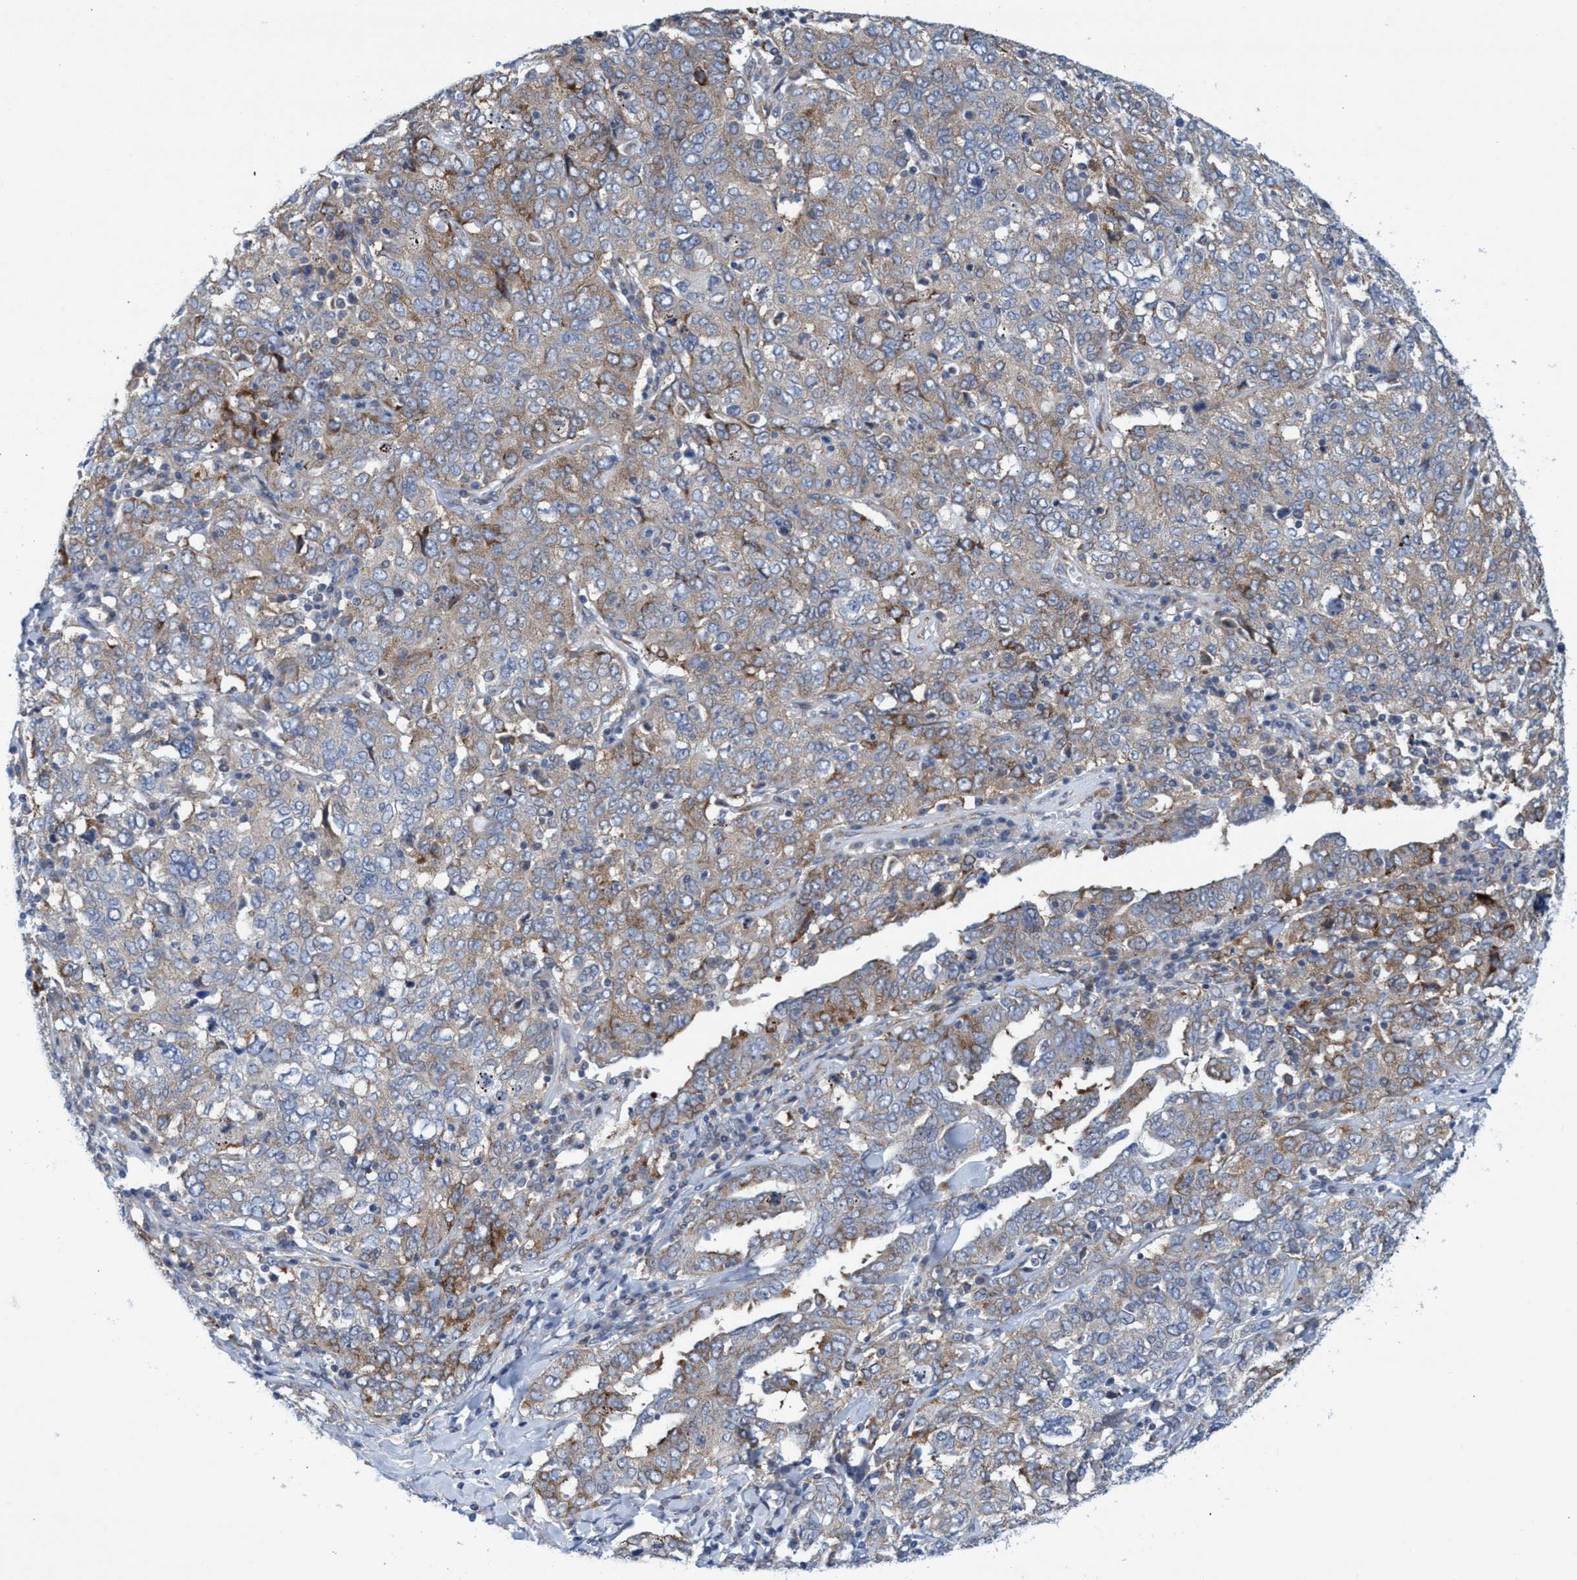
{"staining": {"intensity": "strong", "quantity": "<25%", "location": "cytoplasmic/membranous"}, "tissue": "ovarian cancer", "cell_type": "Tumor cells", "image_type": "cancer", "snomed": [{"axis": "morphology", "description": "Carcinoma, endometroid"}, {"axis": "topography", "description": "Ovary"}], "caption": "Endometroid carcinoma (ovarian) stained with a protein marker shows strong staining in tumor cells.", "gene": "R3HCC1", "patient": {"sex": "female", "age": 62}}